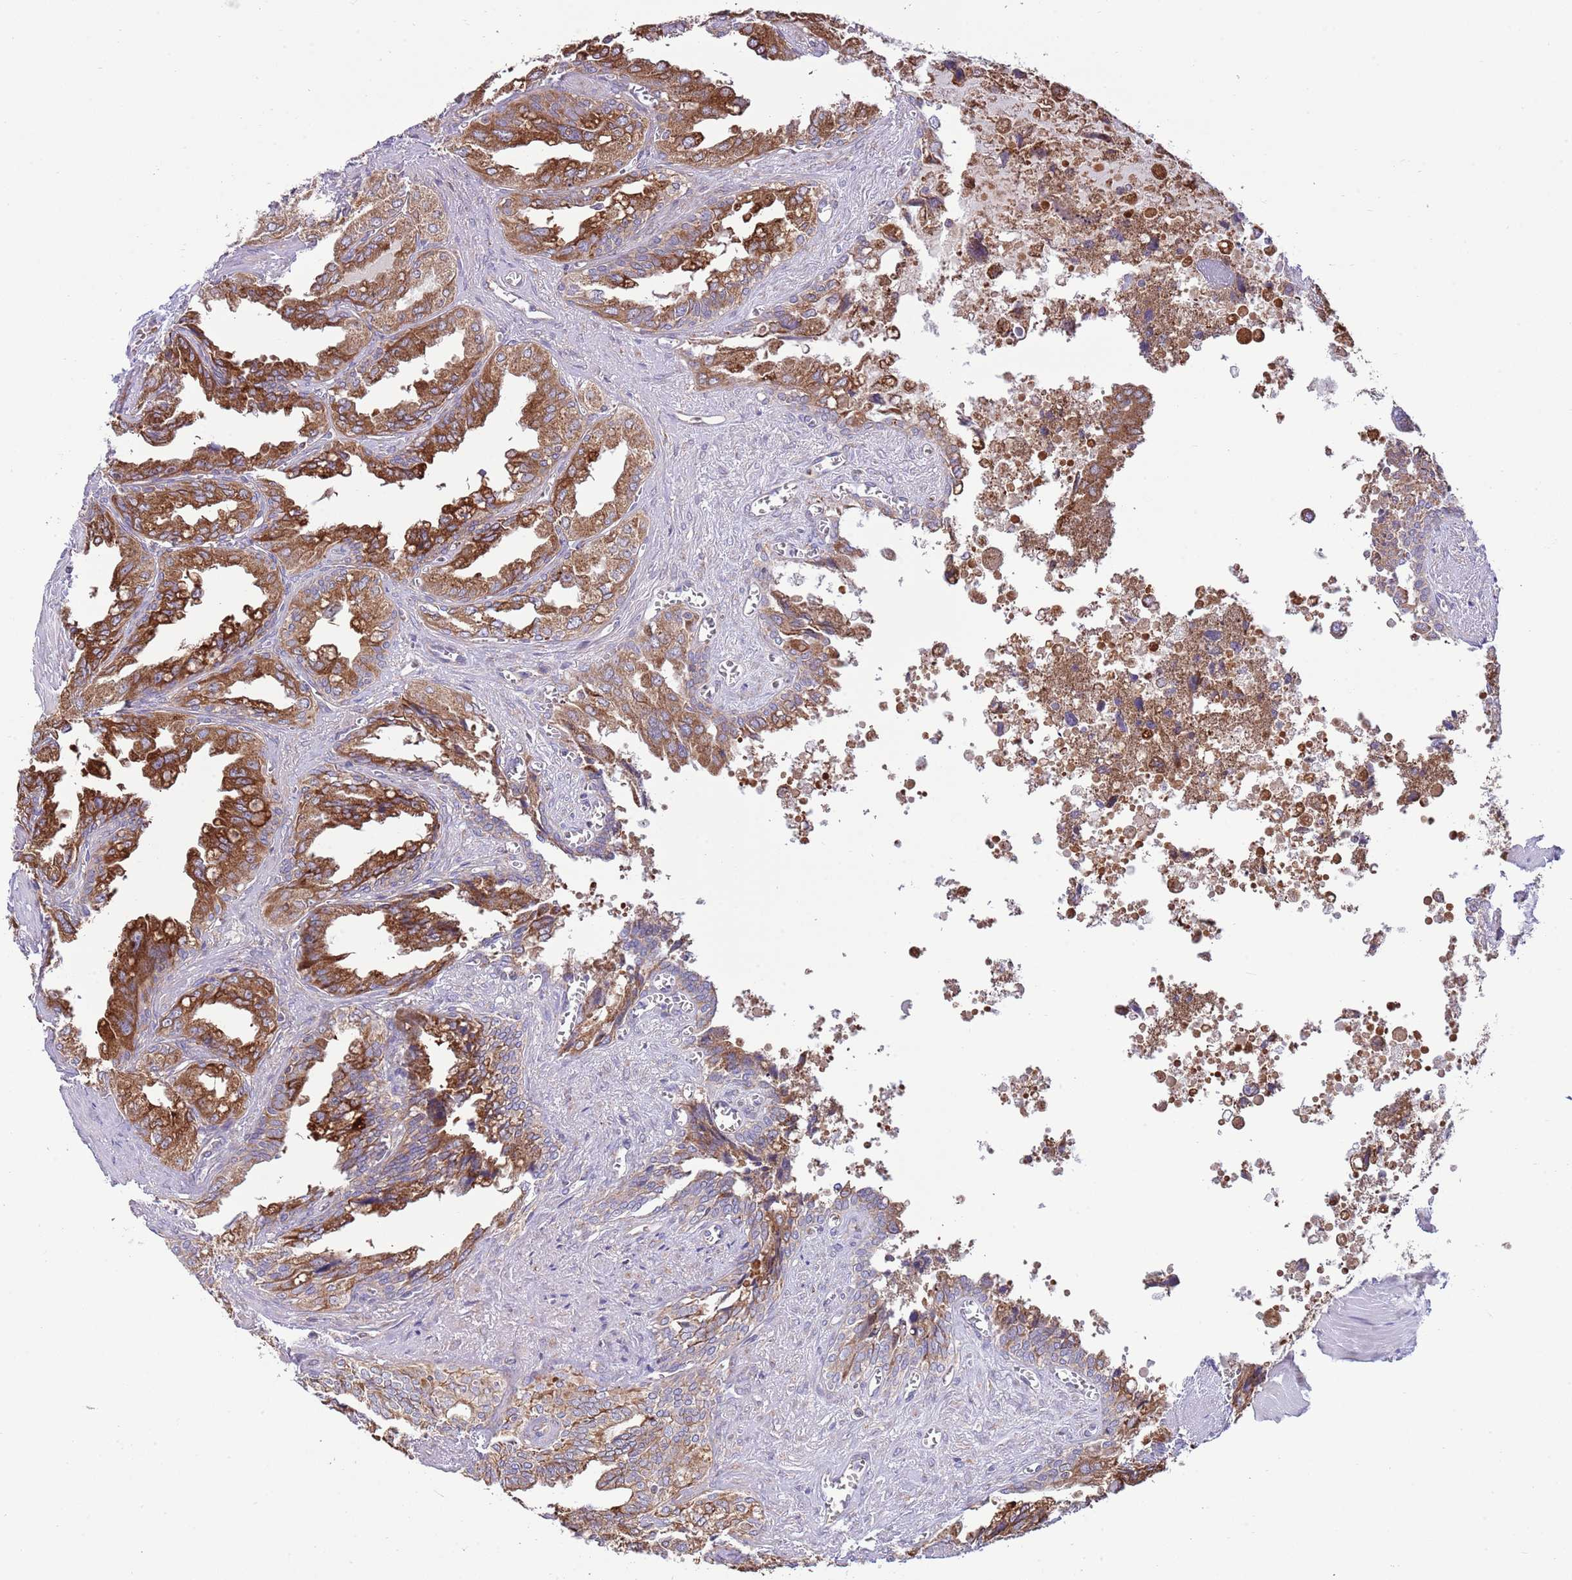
{"staining": {"intensity": "strong", "quantity": ">75%", "location": "cytoplasmic/membranous"}, "tissue": "seminal vesicle", "cell_type": "Glandular cells", "image_type": "normal", "snomed": [{"axis": "morphology", "description": "Normal tissue, NOS"}, {"axis": "topography", "description": "Seminal veicle"}], "caption": "About >75% of glandular cells in unremarkable human seminal vesicle reveal strong cytoplasmic/membranous protein expression as visualized by brown immunohistochemical staining.", "gene": "DAND5", "patient": {"sex": "male", "age": 67}}